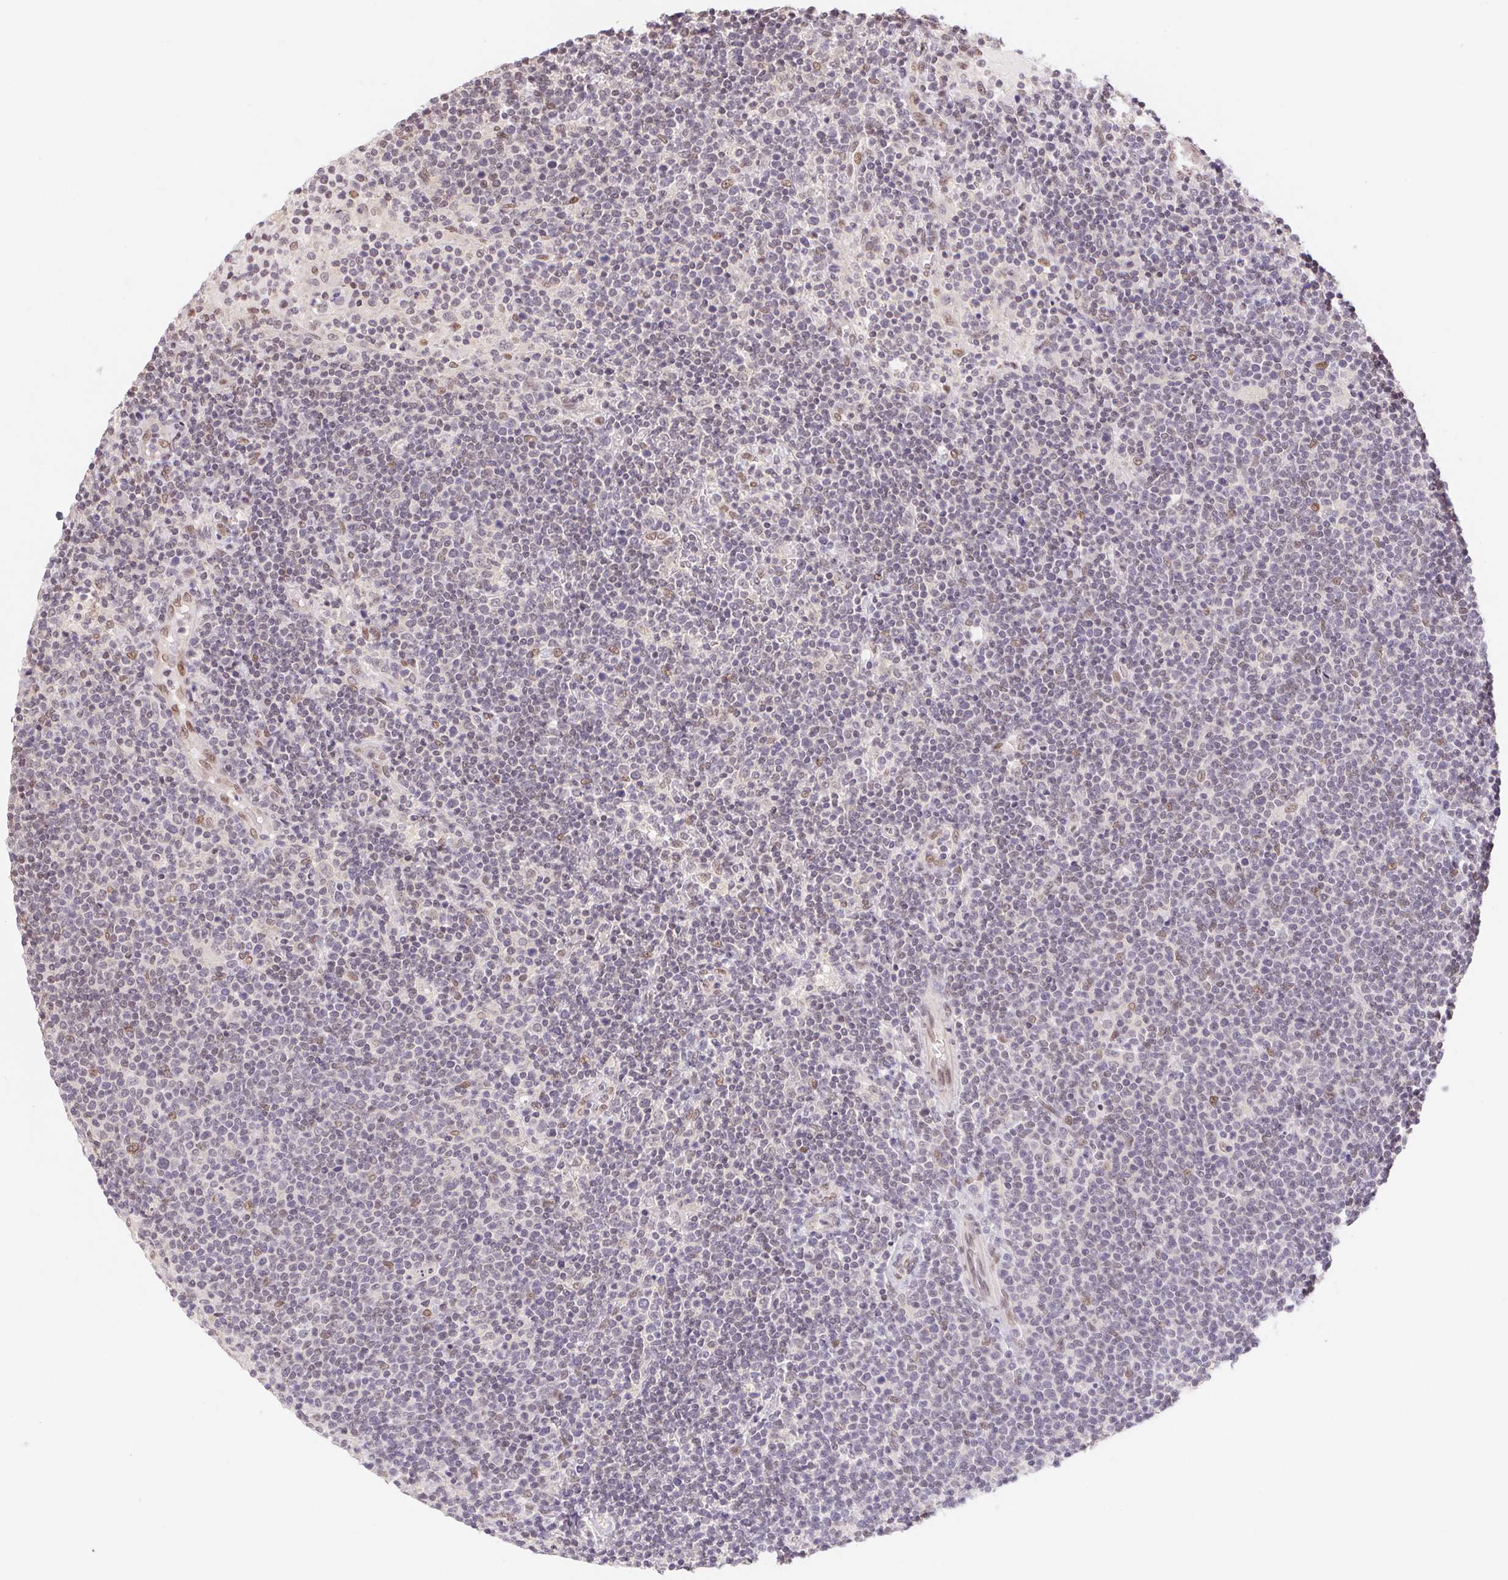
{"staining": {"intensity": "weak", "quantity": "<25%", "location": "nuclear"}, "tissue": "lymphoma", "cell_type": "Tumor cells", "image_type": "cancer", "snomed": [{"axis": "morphology", "description": "Malignant lymphoma, non-Hodgkin's type, High grade"}, {"axis": "topography", "description": "Lymph node"}], "caption": "The IHC histopathology image has no significant staining in tumor cells of high-grade malignant lymphoma, non-Hodgkin's type tissue.", "gene": "CAND1", "patient": {"sex": "male", "age": 61}}